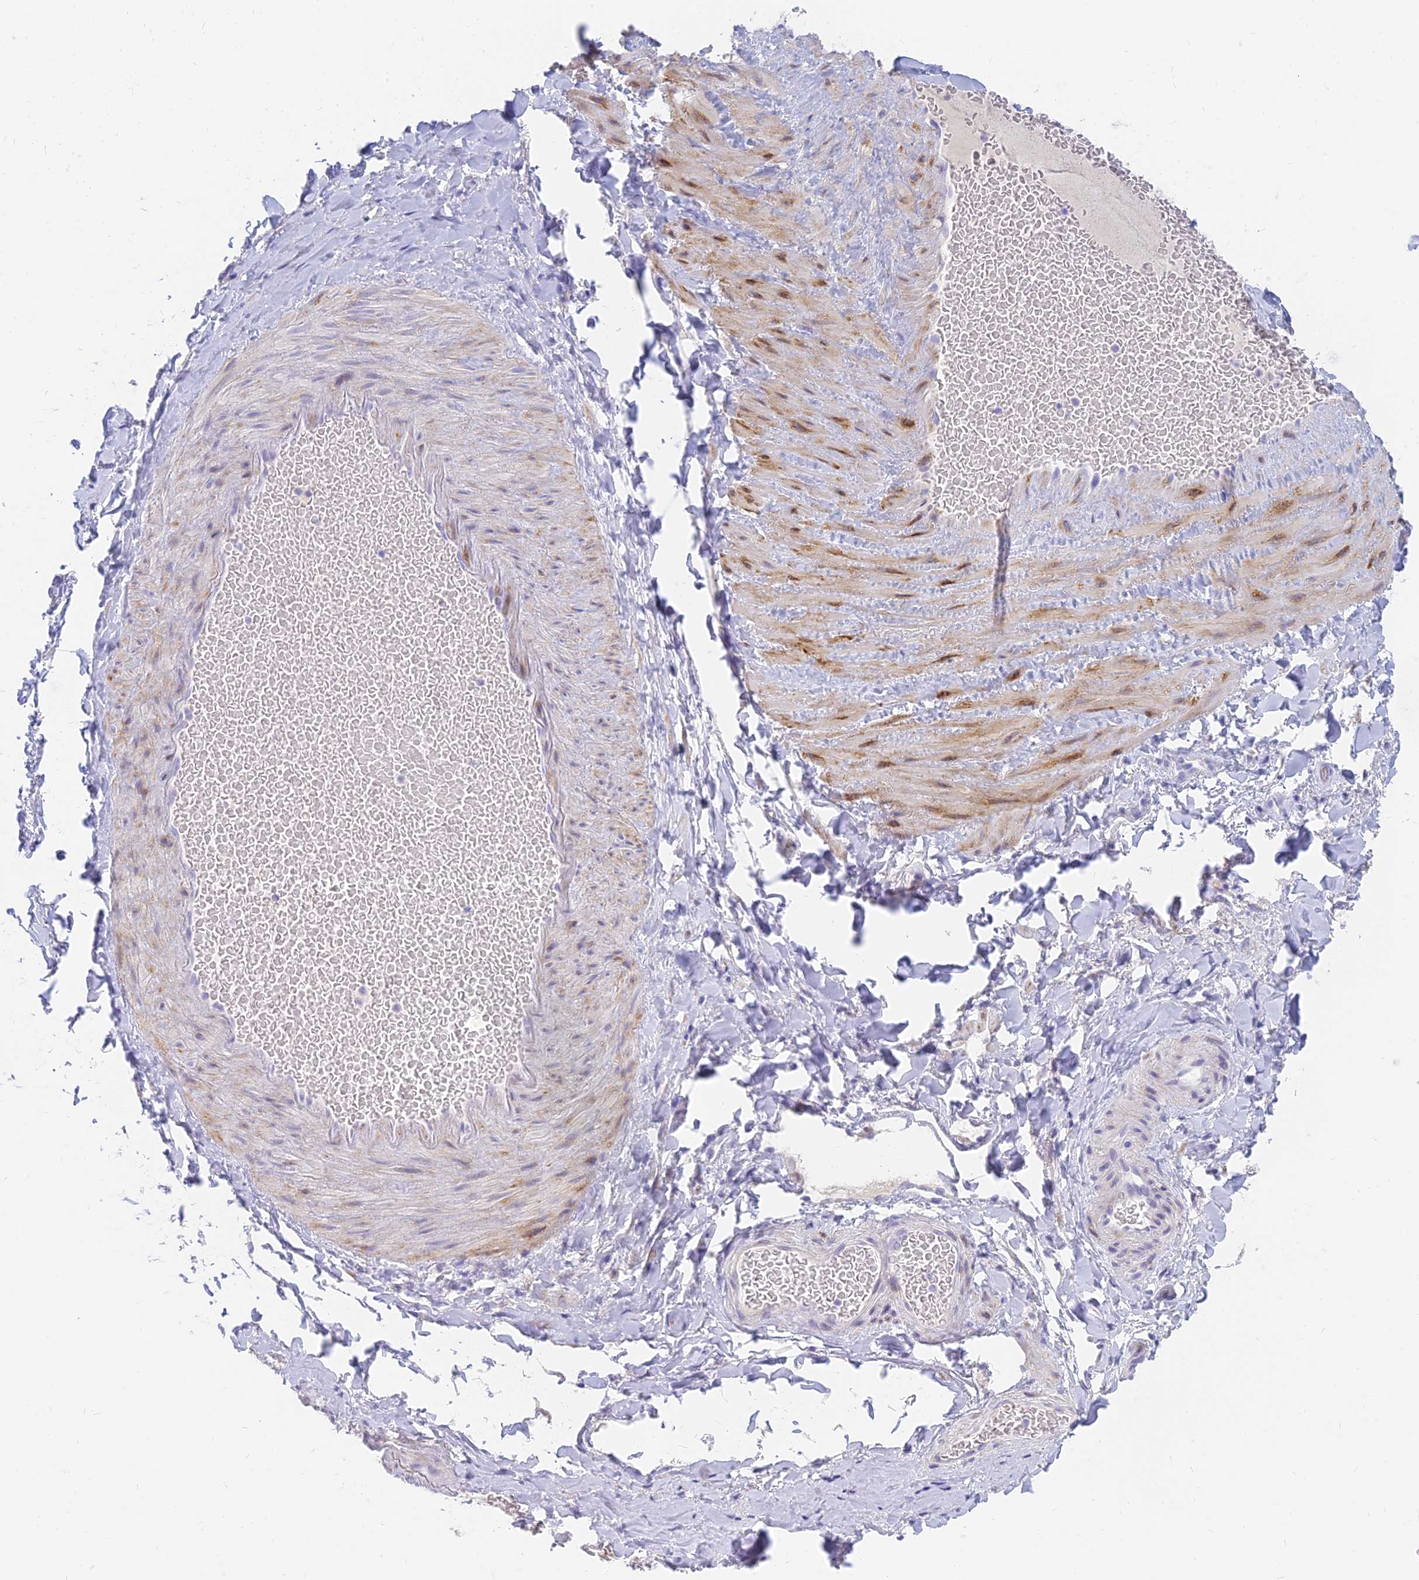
{"staining": {"intensity": "negative", "quantity": "none", "location": "none"}, "tissue": "adipose tissue", "cell_type": "Adipocytes", "image_type": "normal", "snomed": [{"axis": "morphology", "description": "Normal tissue, NOS"}, {"axis": "topography", "description": "Soft tissue"}, {"axis": "topography", "description": "Vascular tissue"}], "caption": "Immunohistochemical staining of unremarkable adipose tissue demonstrates no significant positivity in adipocytes.", "gene": "SLC36A2", "patient": {"sex": "male", "age": 54}}